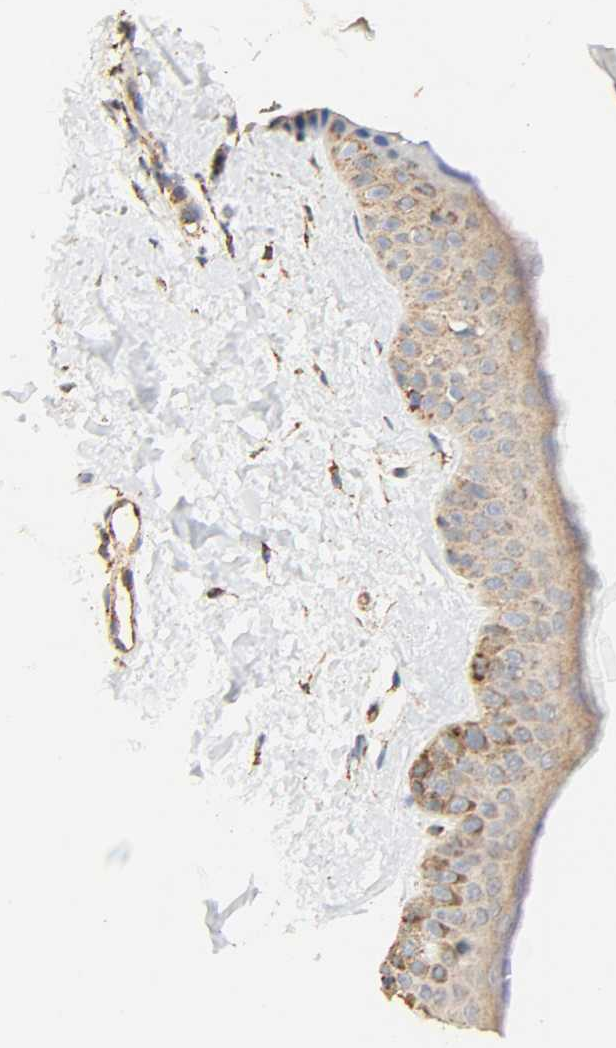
{"staining": {"intensity": "moderate", "quantity": ">75%", "location": "cytoplasmic/membranous"}, "tissue": "skin", "cell_type": "Fibroblasts", "image_type": "normal", "snomed": [{"axis": "morphology", "description": "Normal tissue, NOS"}, {"axis": "topography", "description": "Skin"}], "caption": "Immunohistochemistry micrograph of normal skin: human skin stained using immunohistochemistry exhibits medium levels of moderate protein expression localized specifically in the cytoplasmic/membranous of fibroblasts, appearing as a cytoplasmic/membranous brown color.", "gene": "ZMAT5", "patient": {"sex": "female", "age": 56}}